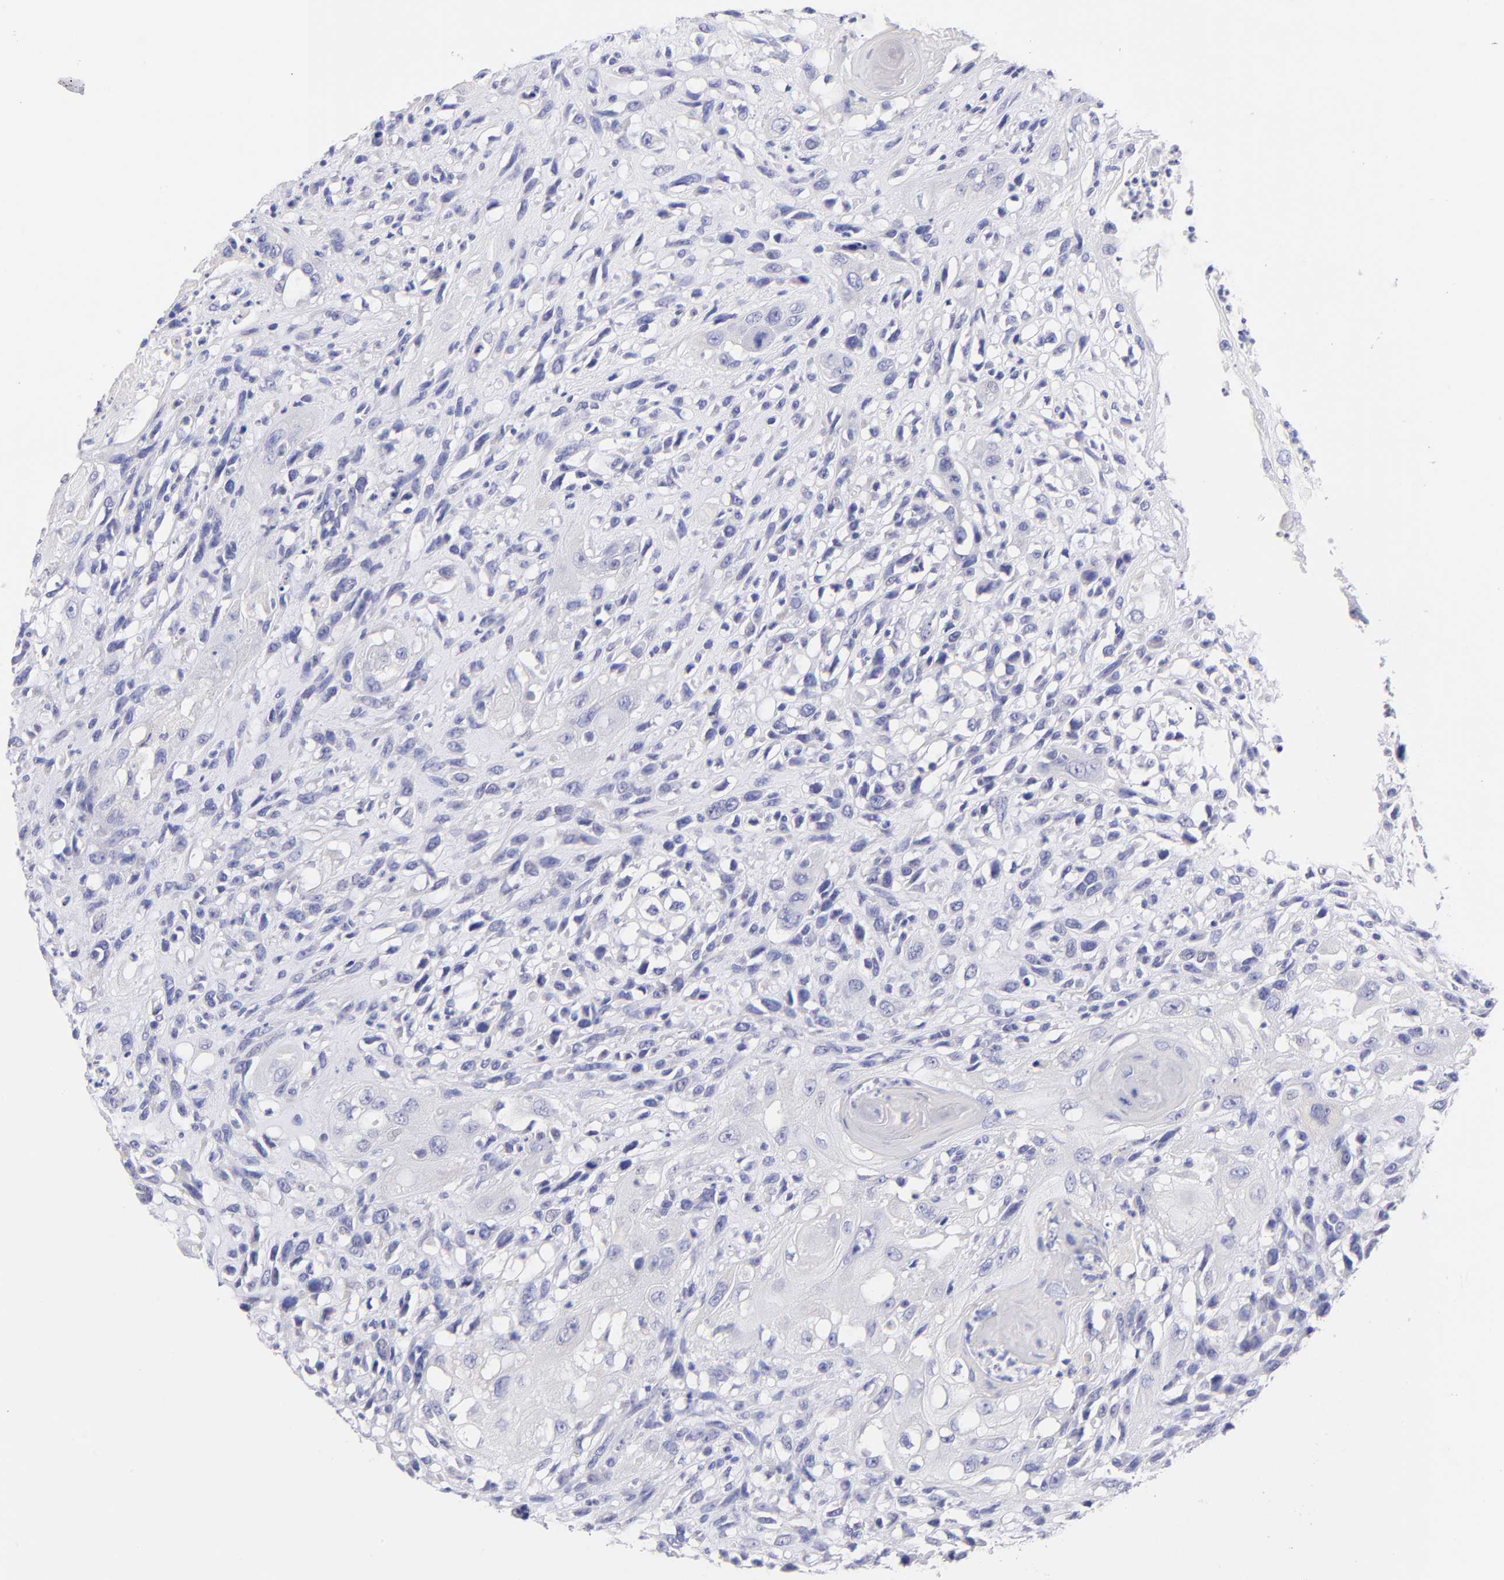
{"staining": {"intensity": "negative", "quantity": "none", "location": "none"}, "tissue": "head and neck cancer", "cell_type": "Tumor cells", "image_type": "cancer", "snomed": [{"axis": "morphology", "description": "Necrosis, NOS"}, {"axis": "morphology", "description": "Neoplasm, malignant, NOS"}, {"axis": "topography", "description": "Salivary gland"}, {"axis": "topography", "description": "Head-Neck"}], "caption": "Head and neck cancer was stained to show a protein in brown. There is no significant positivity in tumor cells.", "gene": "RAB3B", "patient": {"sex": "male", "age": 43}}